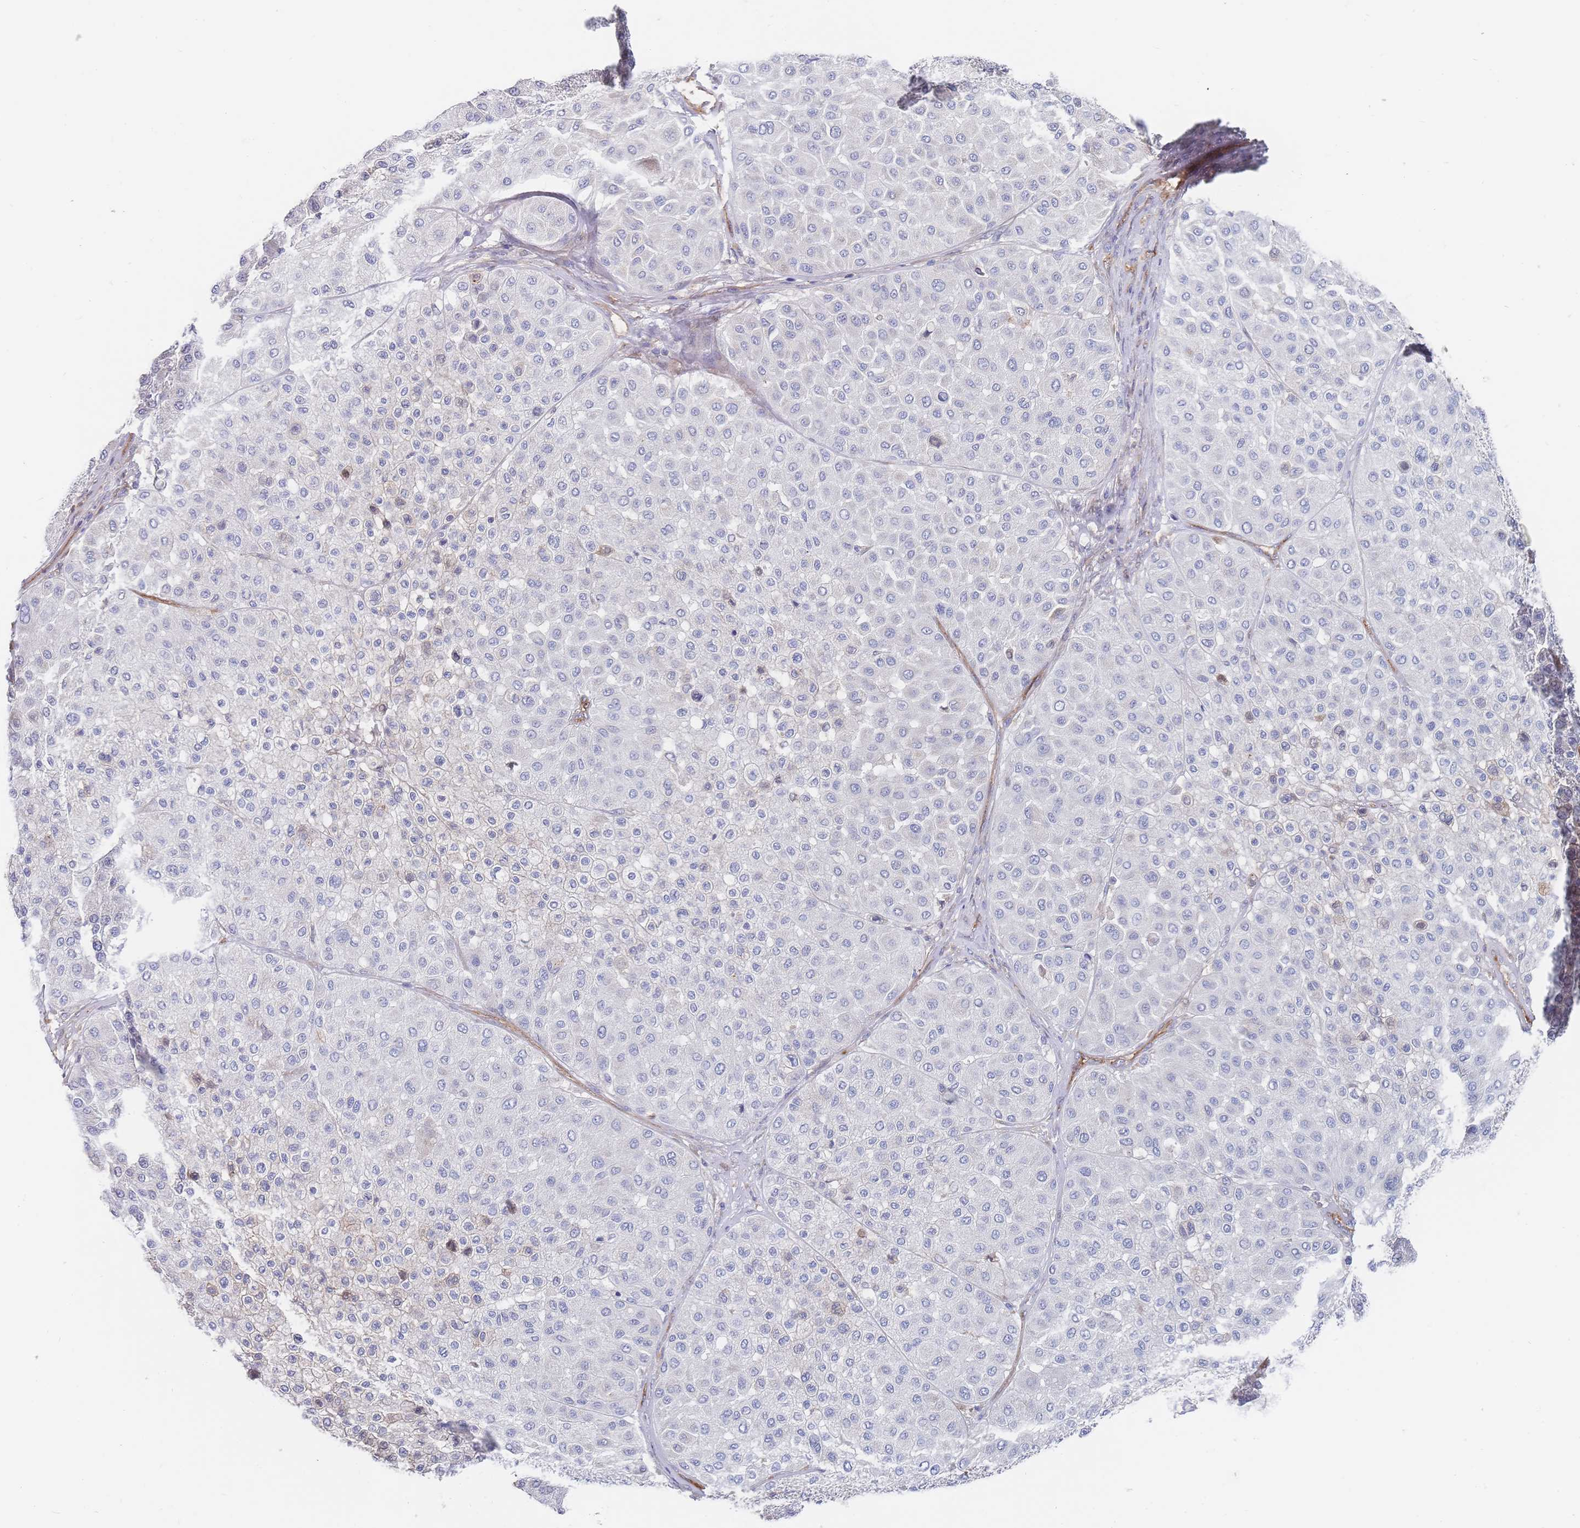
{"staining": {"intensity": "negative", "quantity": "none", "location": "none"}, "tissue": "melanoma", "cell_type": "Tumor cells", "image_type": "cancer", "snomed": [{"axis": "morphology", "description": "Malignant melanoma, Metastatic site"}, {"axis": "topography", "description": "Smooth muscle"}], "caption": "Malignant melanoma (metastatic site) was stained to show a protein in brown. There is no significant staining in tumor cells.", "gene": "G6PC1", "patient": {"sex": "male", "age": 41}}